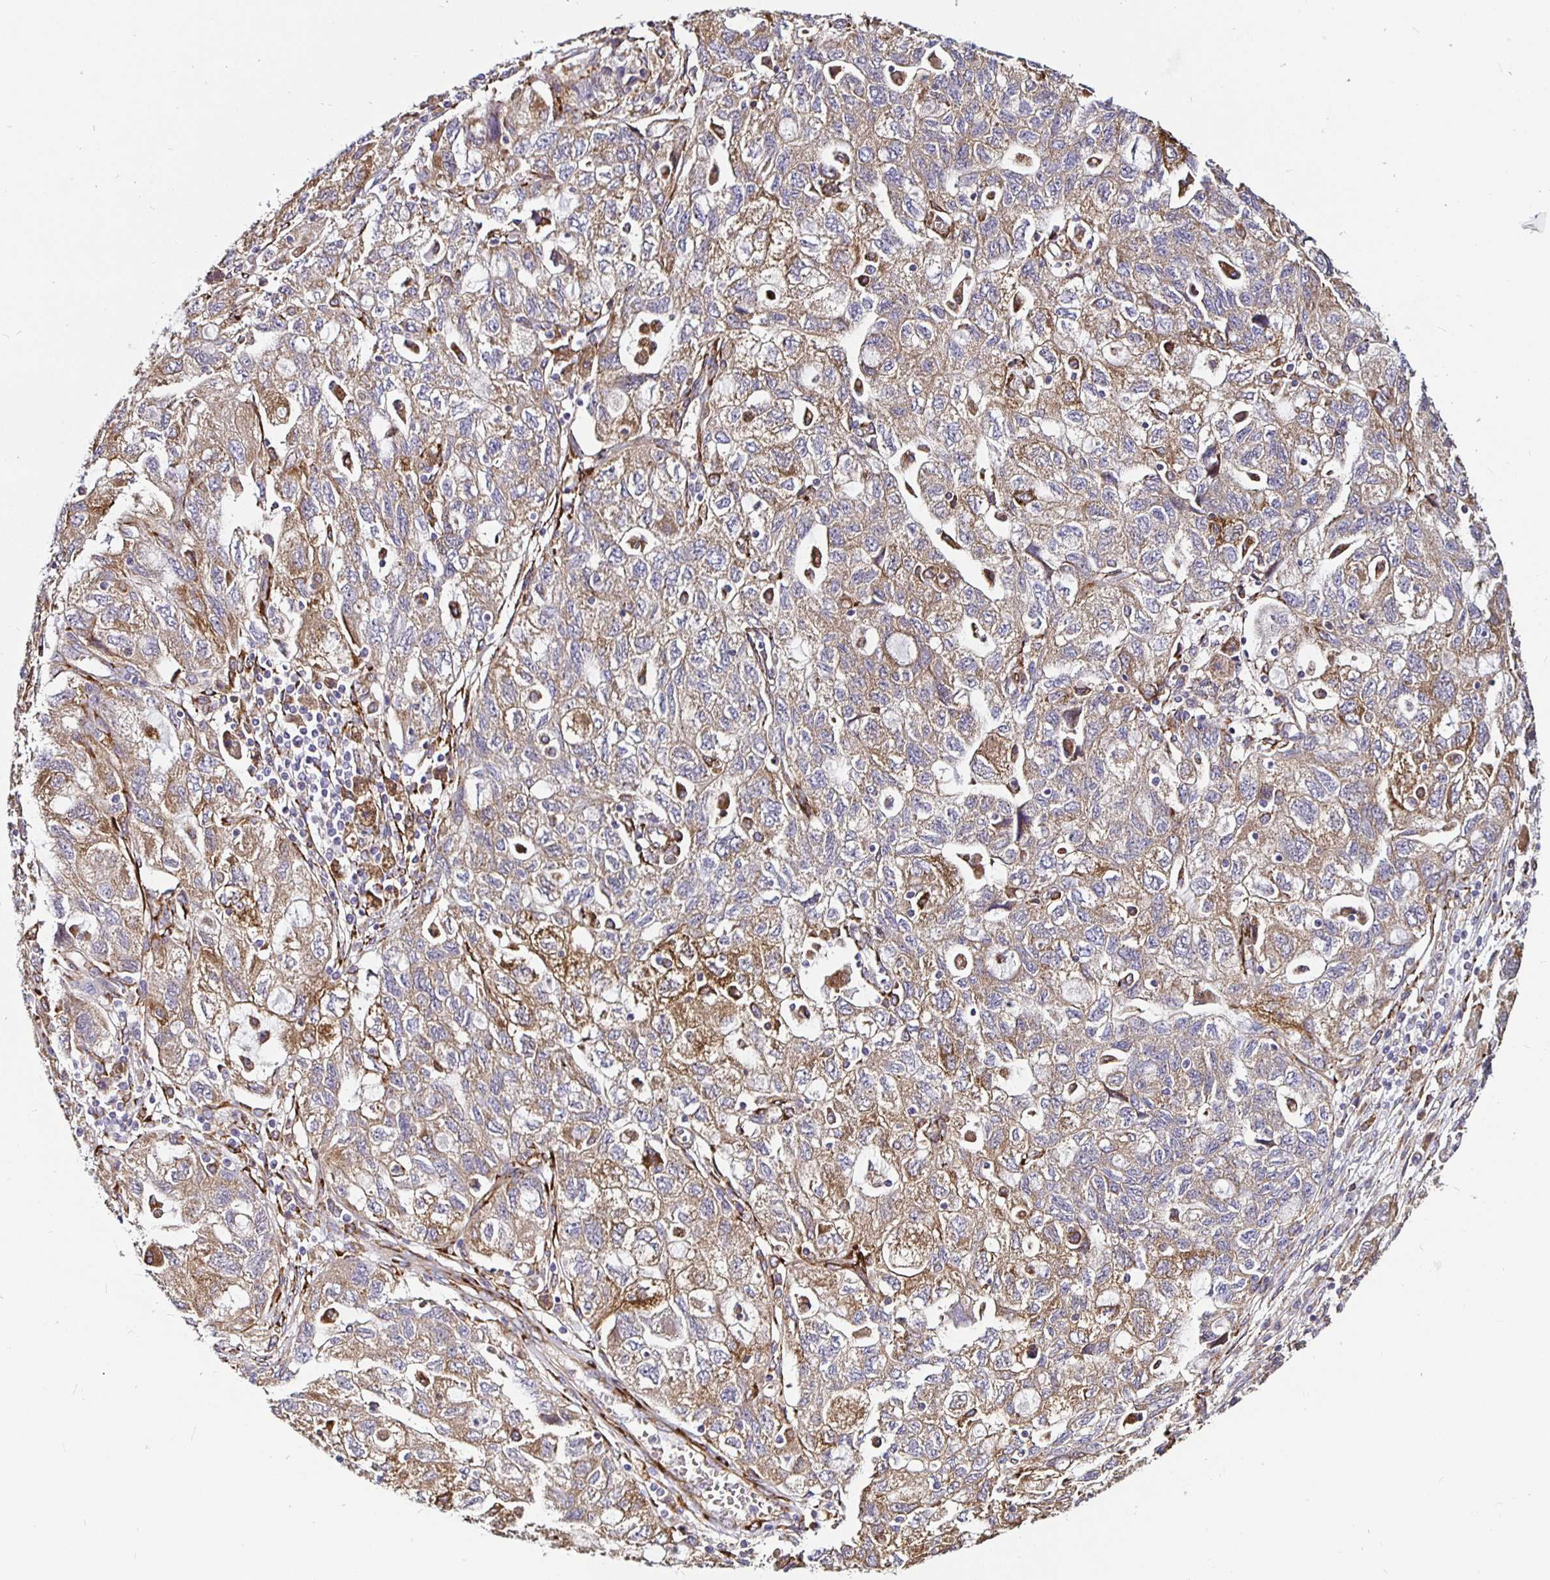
{"staining": {"intensity": "moderate", "quantity": ">75%", "location": "cytoplasmic/membranous"}, "tissue": "ovarian cancer", "cell_type": "Tumor cells", "image_type": "cancer", "snomed": [{"axis": "morphology", "description": "Carcinoma, NOS"}, {"axis": "morphology", "description": "Cystadenocarcinoma, serous, NOS"}, {"axis": "topography", "description": "Ovary"}], "caption": "Carcinoma (ovarian) stained with a brown dye shows moderate cytoplasmic/membranous positive staining in about >75% of tumor cells.", "gene": "P4HA2", "patient": {"sex": "female", "age": 69}}